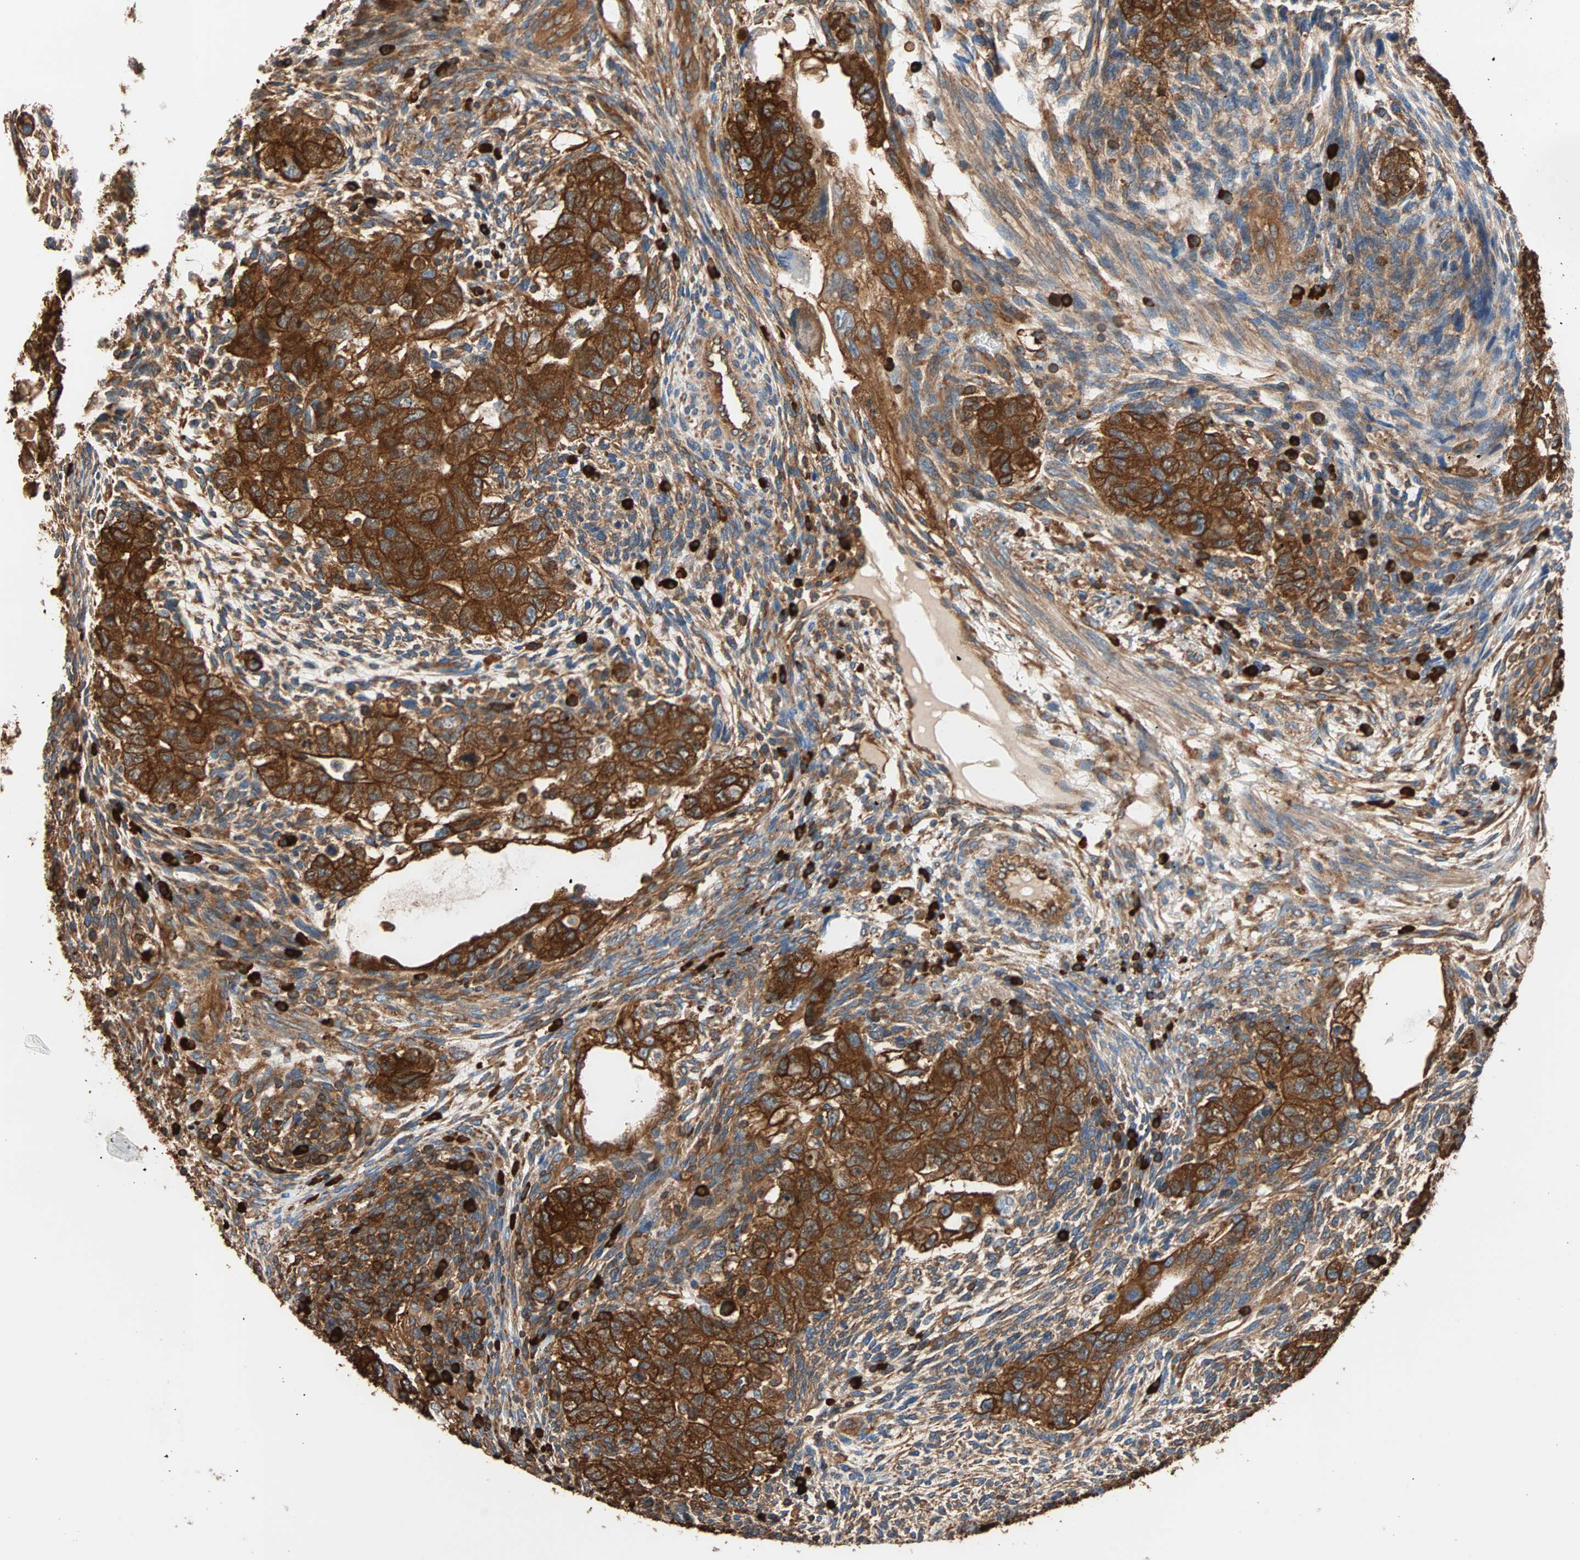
{"staining": {"intensity": "strong", "quantity": ">75%", "location": "cytoplasmic/membranous"}, "tissue": "testis cancer", "cell_type": "Tumor cells", "image_type": "cancer", "snomed": [{"axis": "morphology", "description": "Normal tissue, NOS"}, {"axis": "morphology", "description": "Carcinoma, Embryonal, NOS"}, {"axis": "topography", "description": "Testis"}], "caption": "Immunohistochemical staining of testis cancer shows high levels of strong cytoplasmic/membranous staining in approximately >75% of tumor cells.", "gene": "EEF2", "patient": {"sex": "male", "age": 36}}